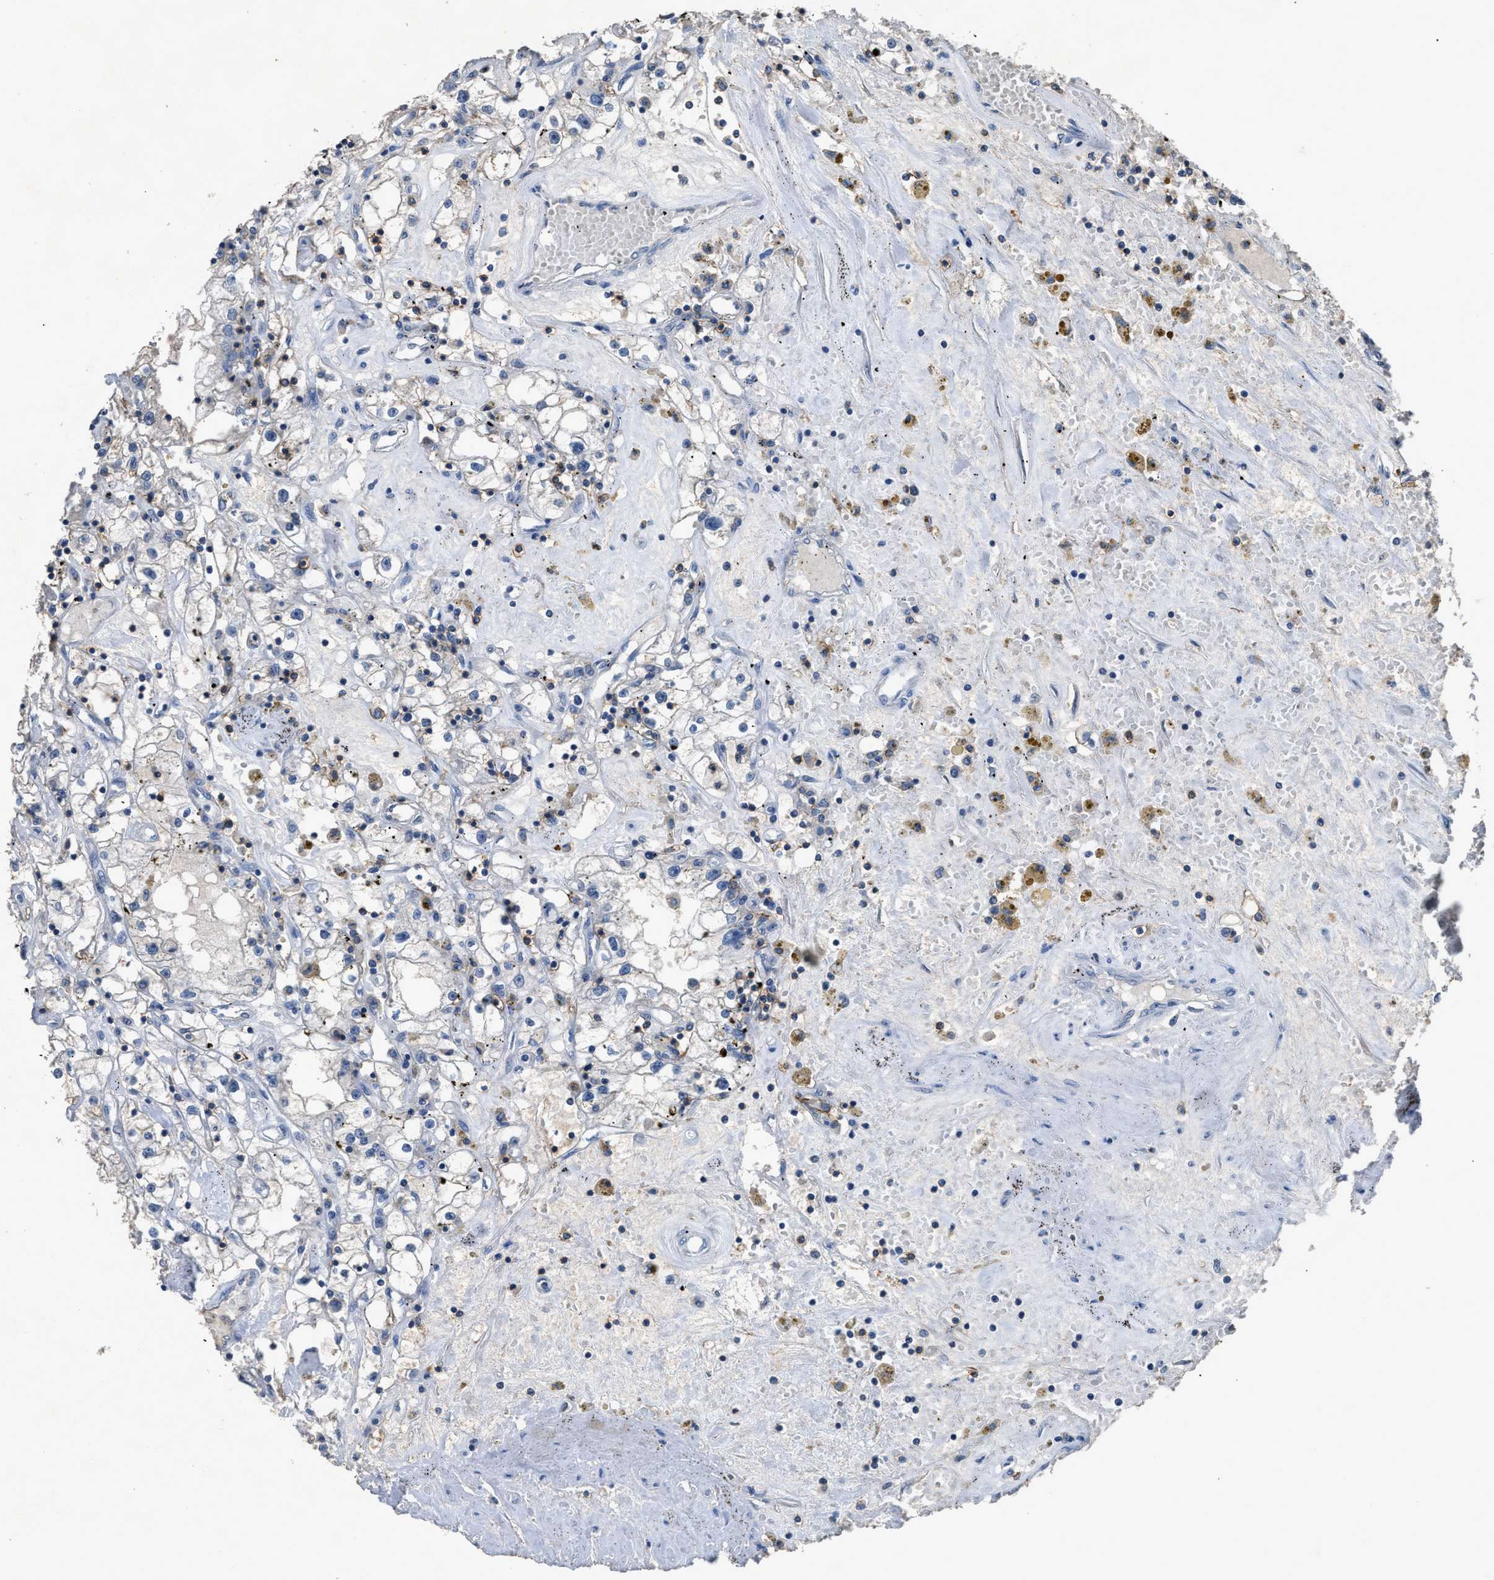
{"staining": {"intensity": "negative", "quantity": "none", "location": "none"}, "tissue": "renal cancer", "cell_type": "Tumor cells", "image_type": "cancer", "snomed": [{"axis": "morphology", "description": "Adenocarcinoma, NOS"}, {"axis": "topography", "description": "Kidney"}], "caption": "Protein analysis of renal adenocarcinoma exhibits no significant expression in tumor cells.", "gene": "OR51E1", "patient": {"sex": "male", "age": 56}}